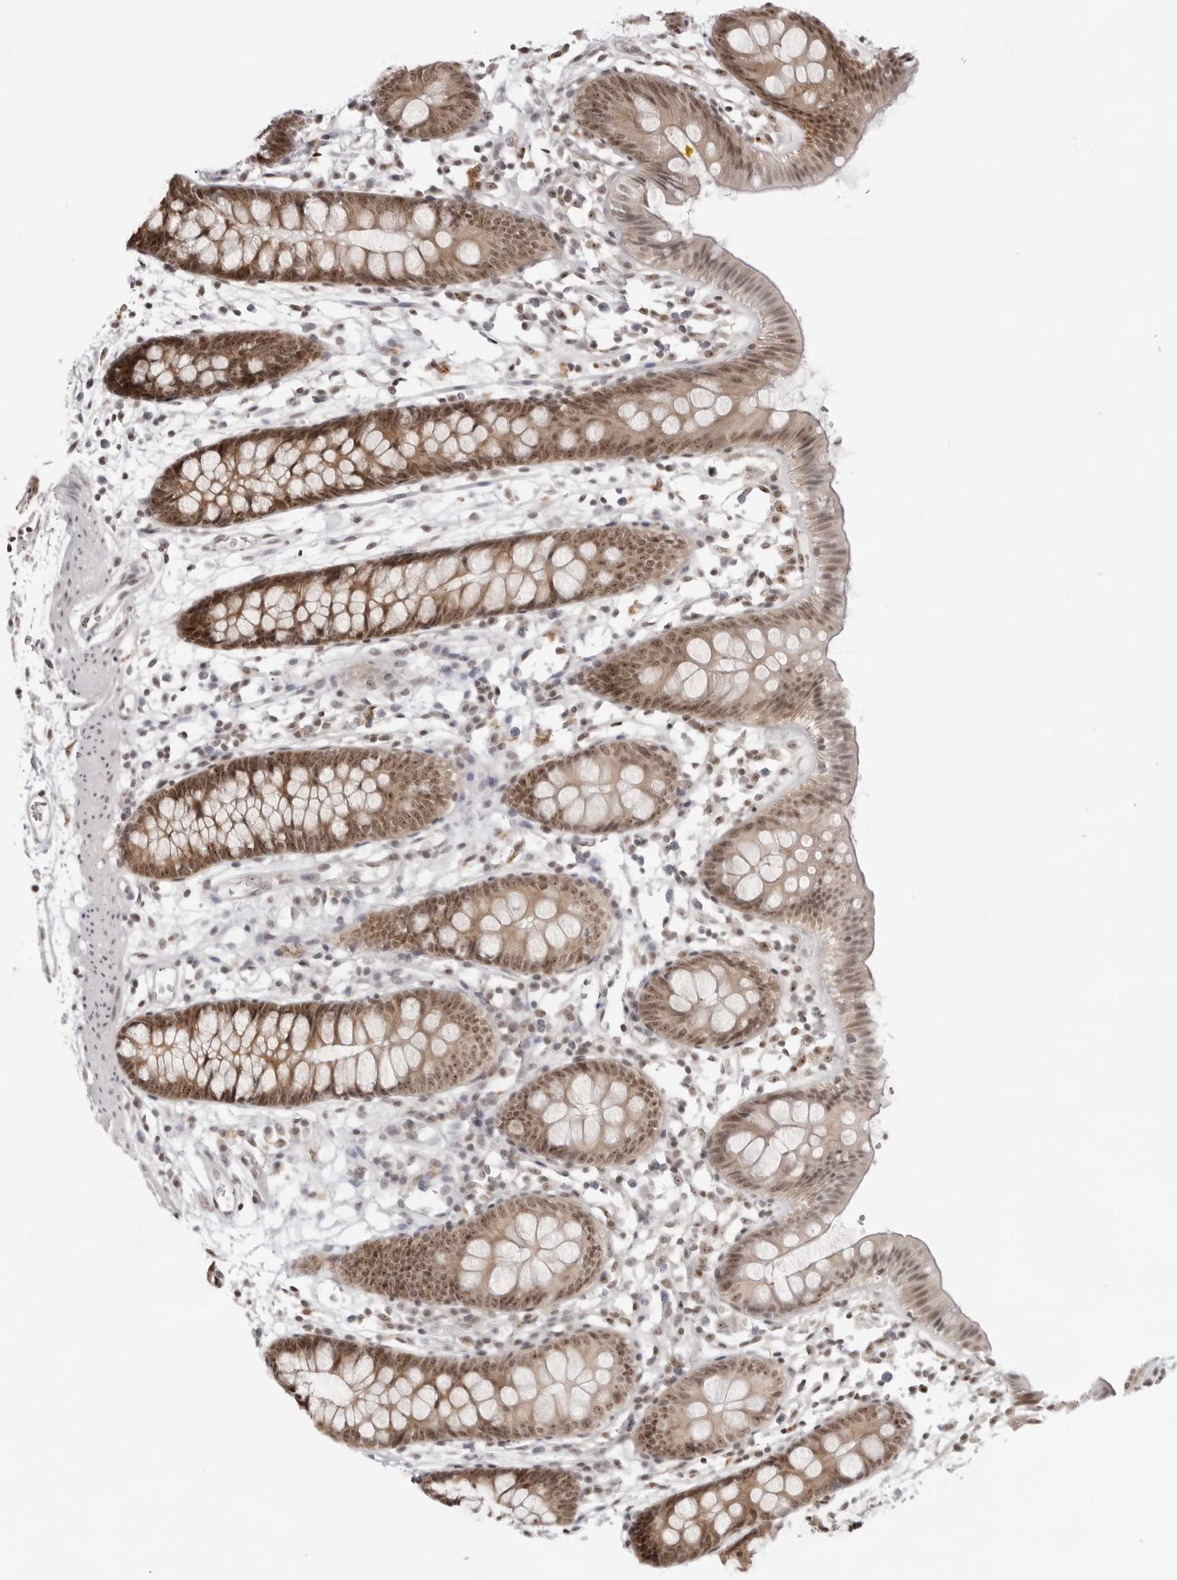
{"staining": {"intensity": "negative", "quantity": "none", "location": "none"}, "tissue": "colon", "cell_type": "Endothelial cells", "image_type": "normal", "snomed": [{"axis": "morphology", "description": "Normal tissue, NOS"}, {"axis": "topography", "description": "Colon"}], "caption": "DAB (3,3'-diaminobenzidine) immunohistochemical staining of benign human colon exhibits no significant staining in endothelial cells.", "gene": "EXOSC10", "patient": {"sex": "male", "age": 56}}